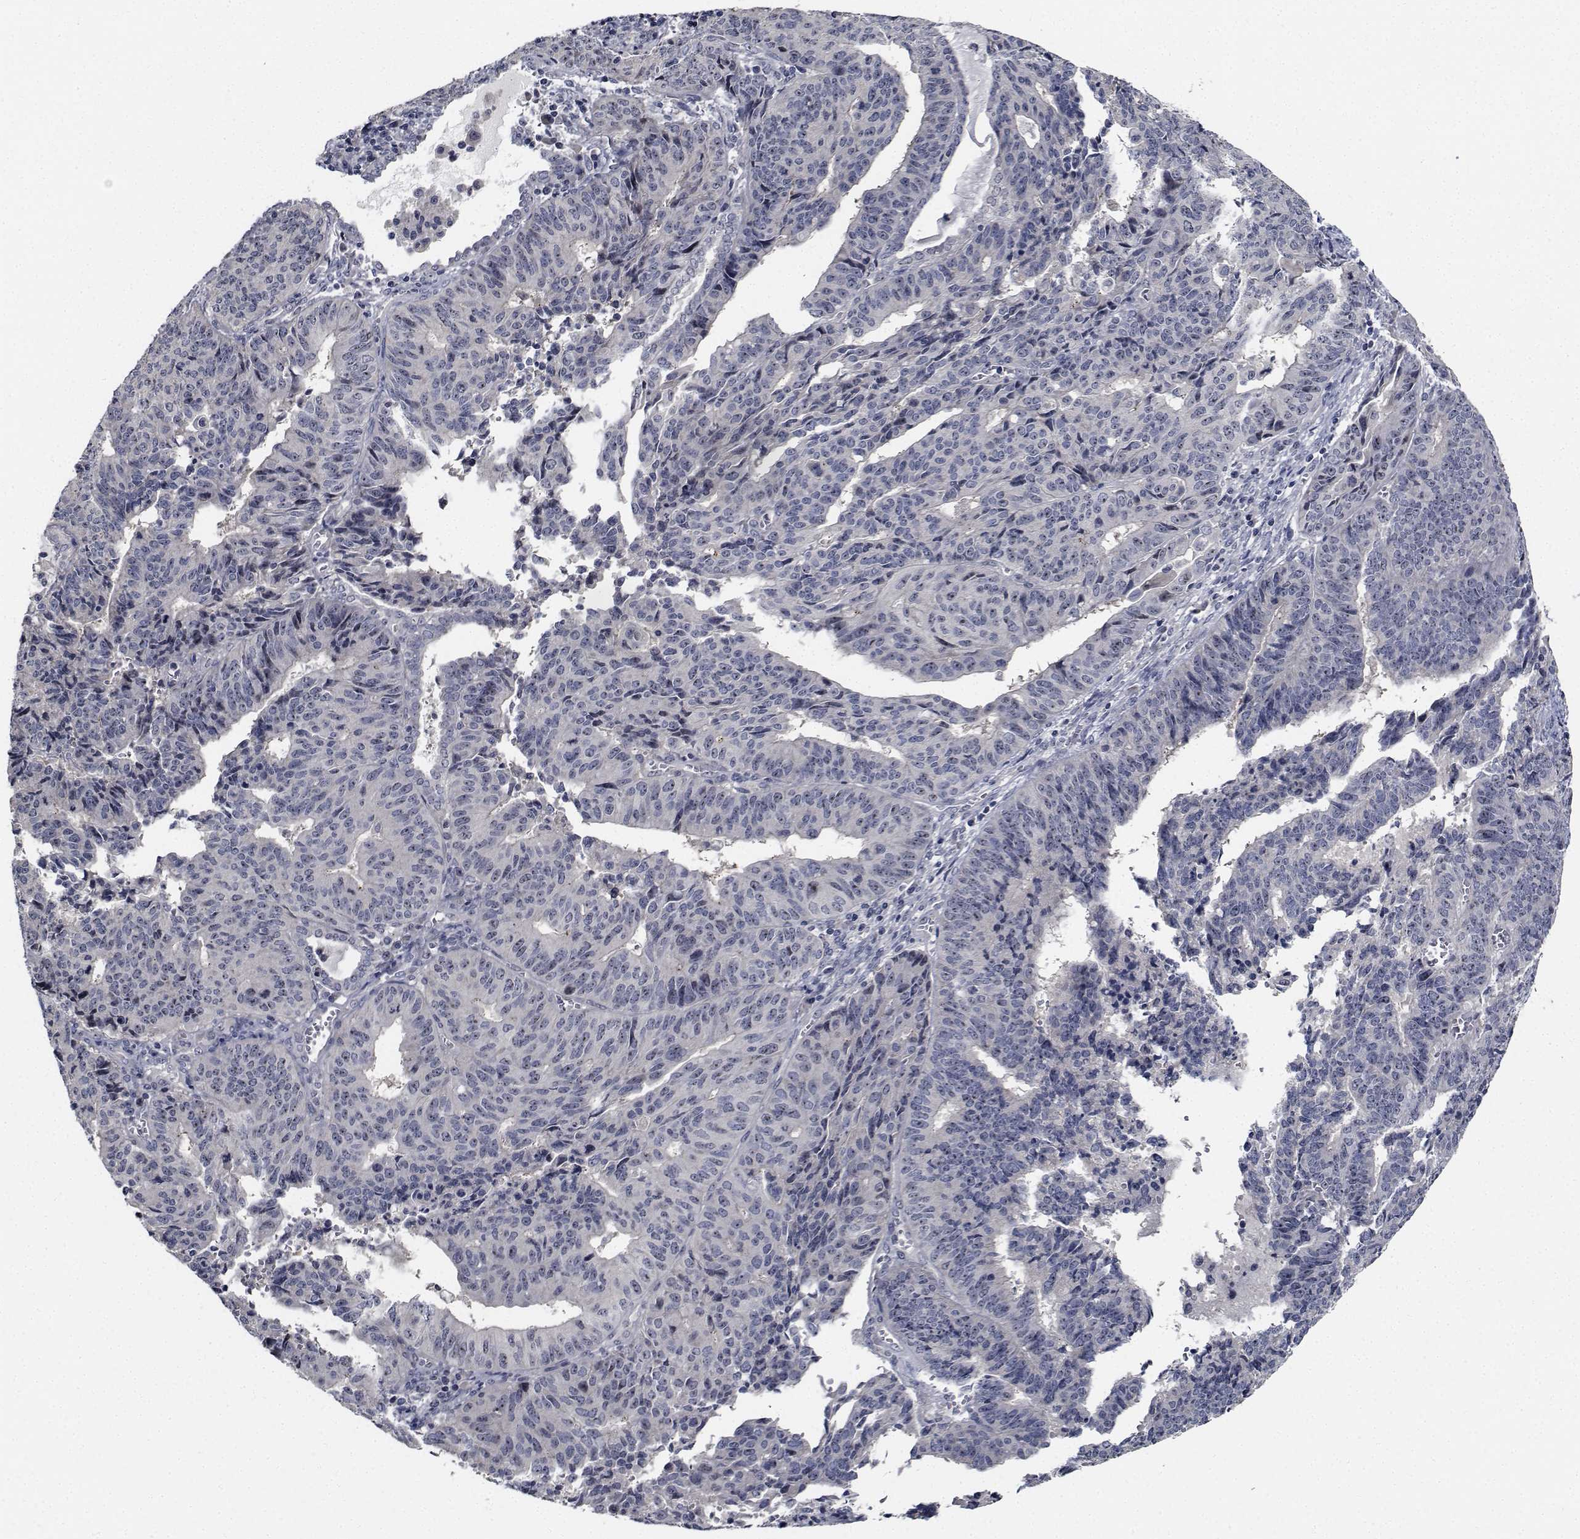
{"staining": {"intensity": "negative", "quantity": "none", "location": "none"}, "tissue": "endometrial cancer", "cell_type": "Tumor cells", "image_type": "cancer", "snomed": [{"axis": "morphology", "description": "Adenocarcinoma, NOS"}, {"axis": "topography", "description": "Endometrium"}], "caption": "A micrograph of human adenocarcinoma (endometrial) is negative for staining in tumor cells.", "gene": "NVL", "patient": {"sex": "female", "age": 65}}